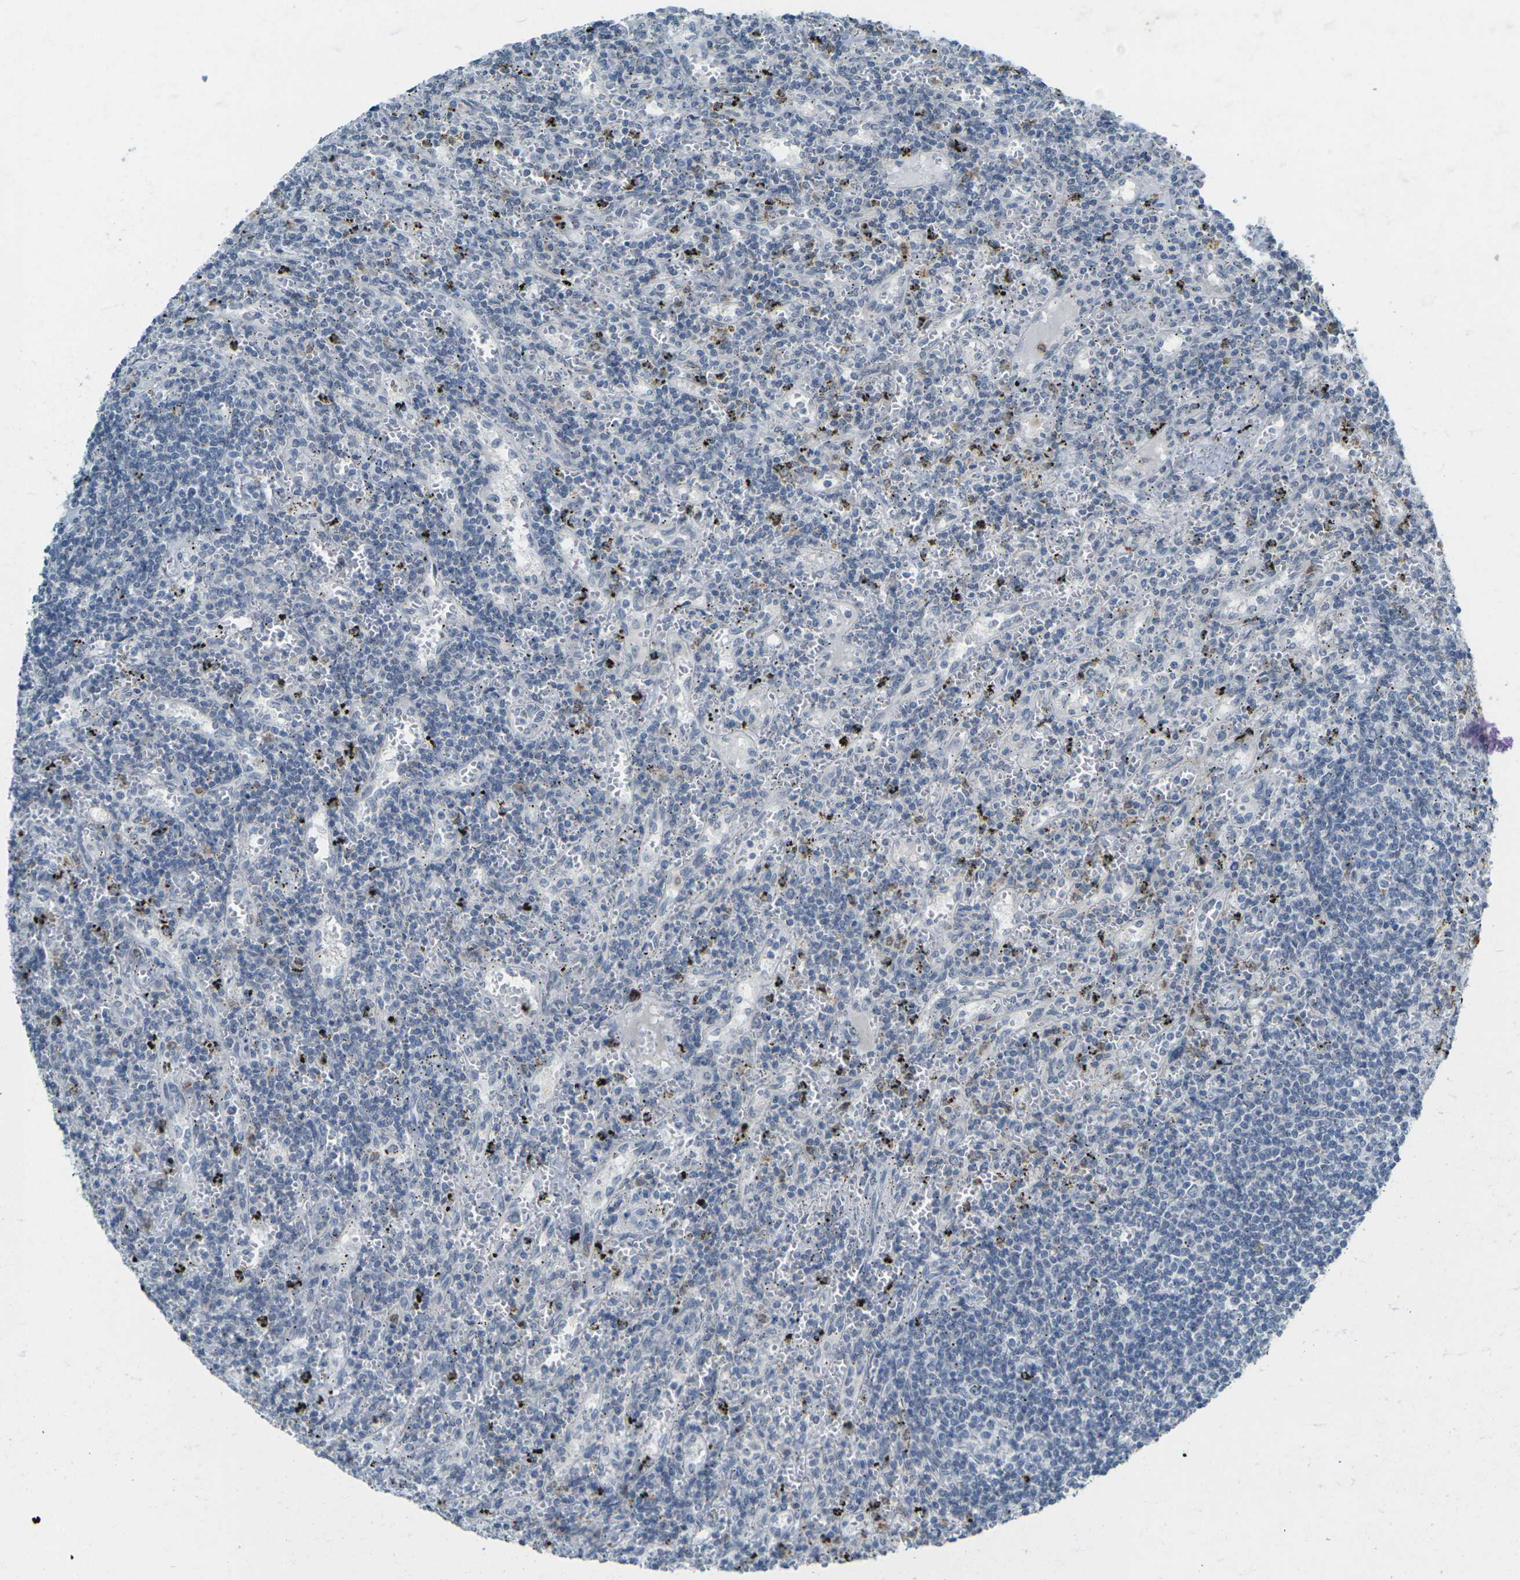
{"staining": {"intensity": "negative", "quantity": "none", "location": "none"}, "tissue": "lymphoma", "cell_type": "Tumor cells", "image_type": "cancer", "snomed": [{"axis": "morphology", "description": "Malignant lymphoma, non-Hodgkin's type, Low grade"}, {"axis": "topography", "description": "Spleen"}], "caption": "High power microscopy micrograph of an IHC histopathology image of lymphoma, revealing no significant positivity in tumor cells.", "gene": "SPTBN2", "patient": {"sex": "male", "age": 76}}